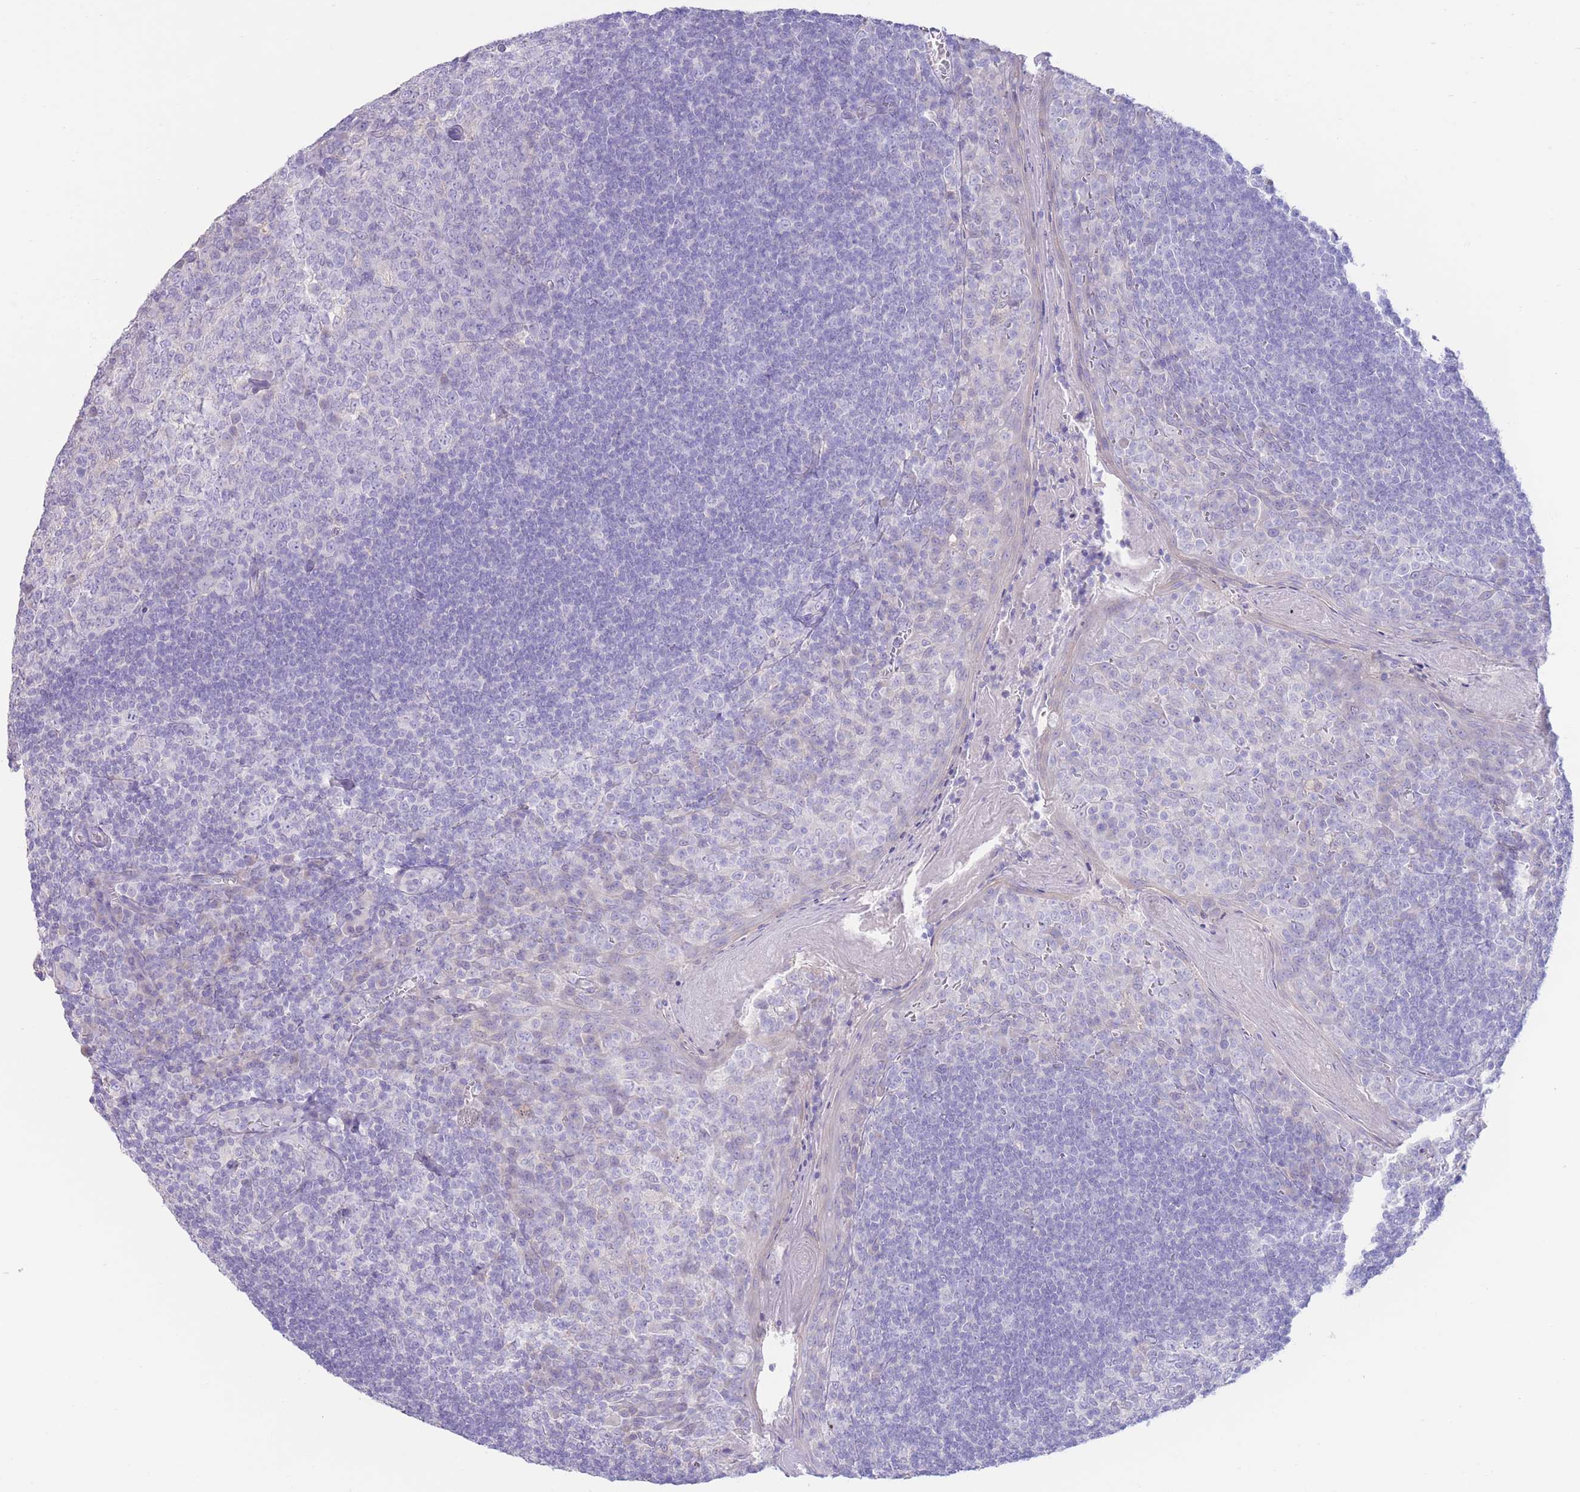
{"staining": {"intensity": "negative", "quantity": "none", "location": "none"}, "tissue": "tonsil", "cell_type": "Germinal center cells", "image_type": "normal", "snomed": [{"axis": "morphology", "description": "Normal tissue, NOS"}, {"axis": "topography", "description": "Tonsil"}], "caption": "This is an immunohistochemistry histopathology image of benign tonsil. There is no expression in germinal center cells.", "gene": "FAH", "patient": {"sex": "male", "age": 27}}